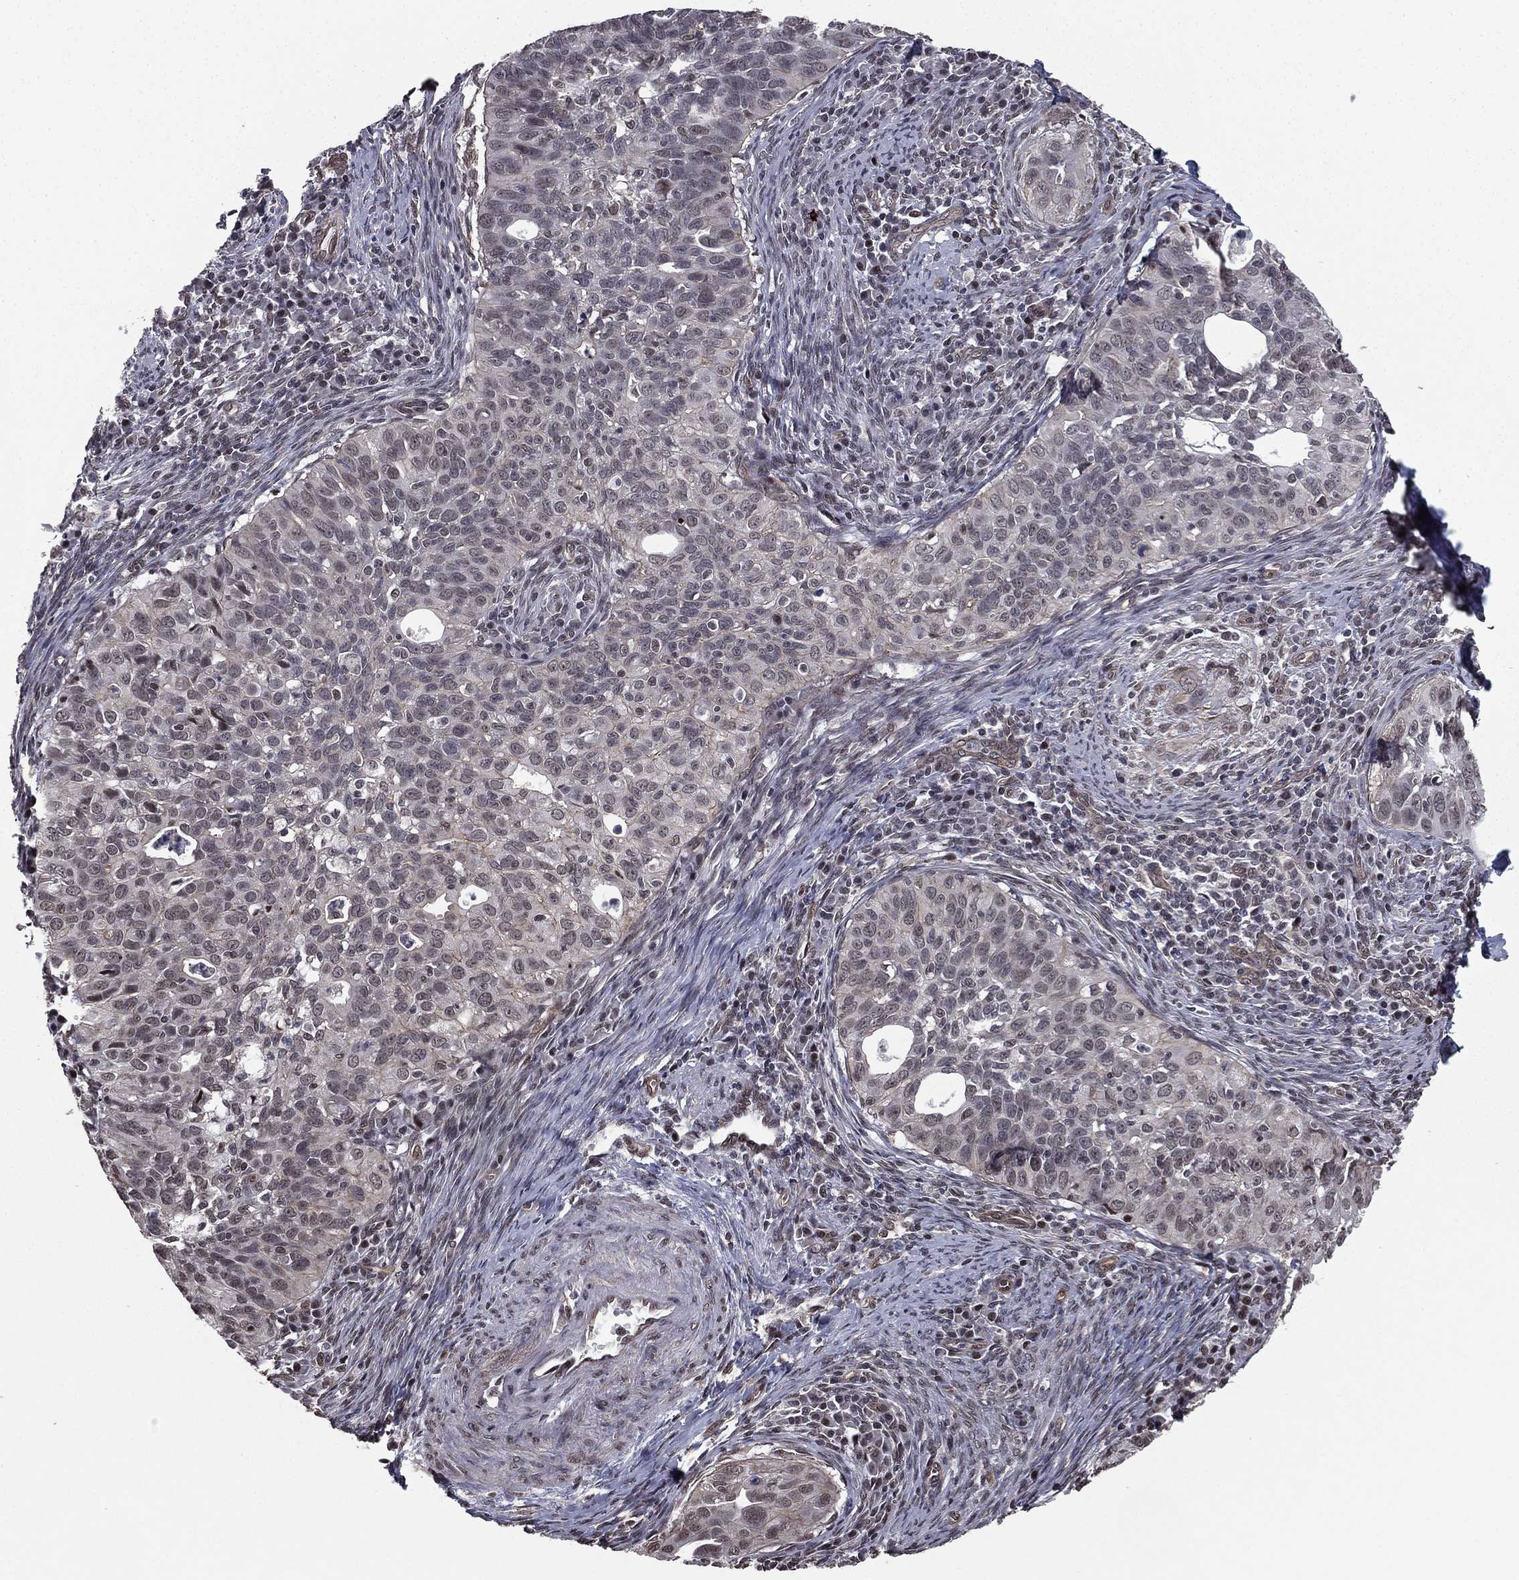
{"staining": {"intensity": "negative", "quantity": "none", "location": "none"}, "tissue": "cervical cancer", "cell_type": "Tumor cells", "image_type": "cancer", "snomed": [{"axis": "morphology", "description": "Squamous cell carcinoma, NOS"}, {"axis": "topography", "description": "Cervix"}], "caption": "DAB immunohistochemical staining of squamous cell carcinoma (cervical) reveals no significant positivity in tumor cells.", "gene": "RARB", "patient": {"sex": "female", "age": 26}}